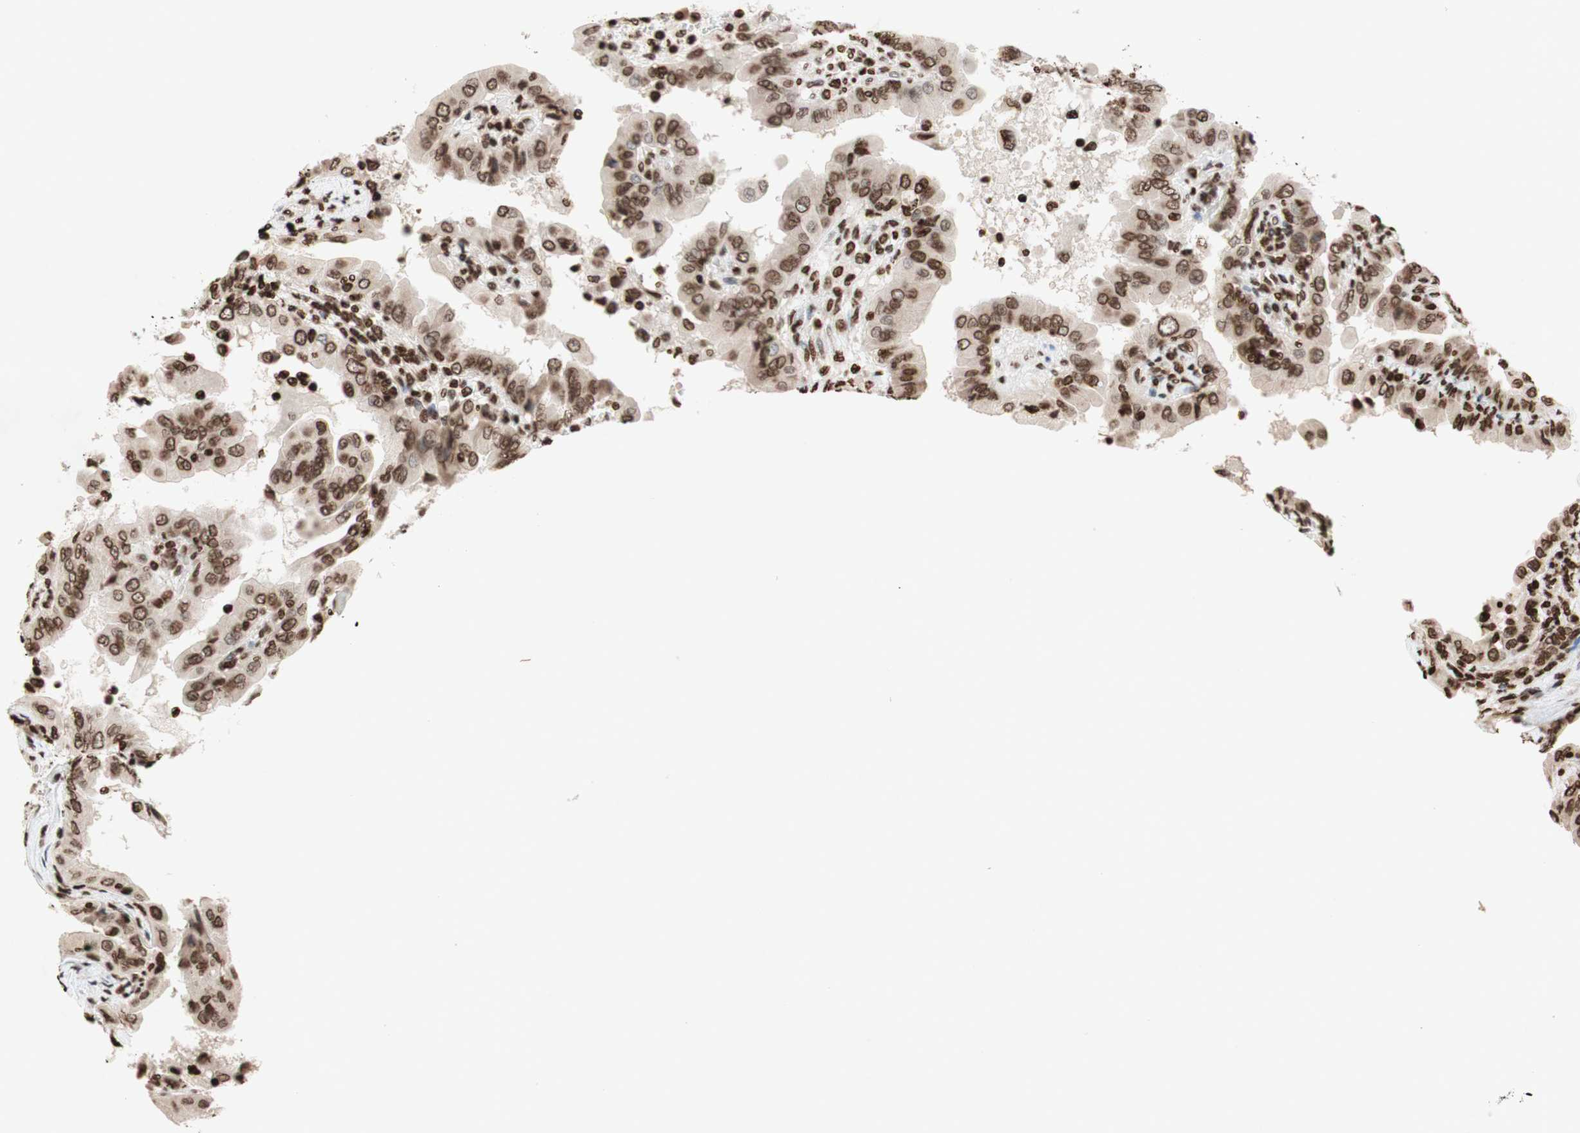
{"staining": {"intensity": "moderate", "quantity": ">75%", "location": "nuclear"}, "tissue": "thyroid cancer", "cell_type": "Tumor cells", "image_type": "cancer", "snomed": [{"axis": "morphology", "description": "Papillary adenocarcinoma, NOS"}, {"axis": "topography", "description": "Thyroid gland"}], "caption": "Immunohistochemistry (IHC) (DAB) staining of thyroid cancer reveals moderate nuclear protein positivity in approximately >75% of tumor cells. (DAB IHC, brown staining for protein, blue staining for nuclei).", "gene": "NCOA3", "patient": {"sex": "male", "age": 33}}